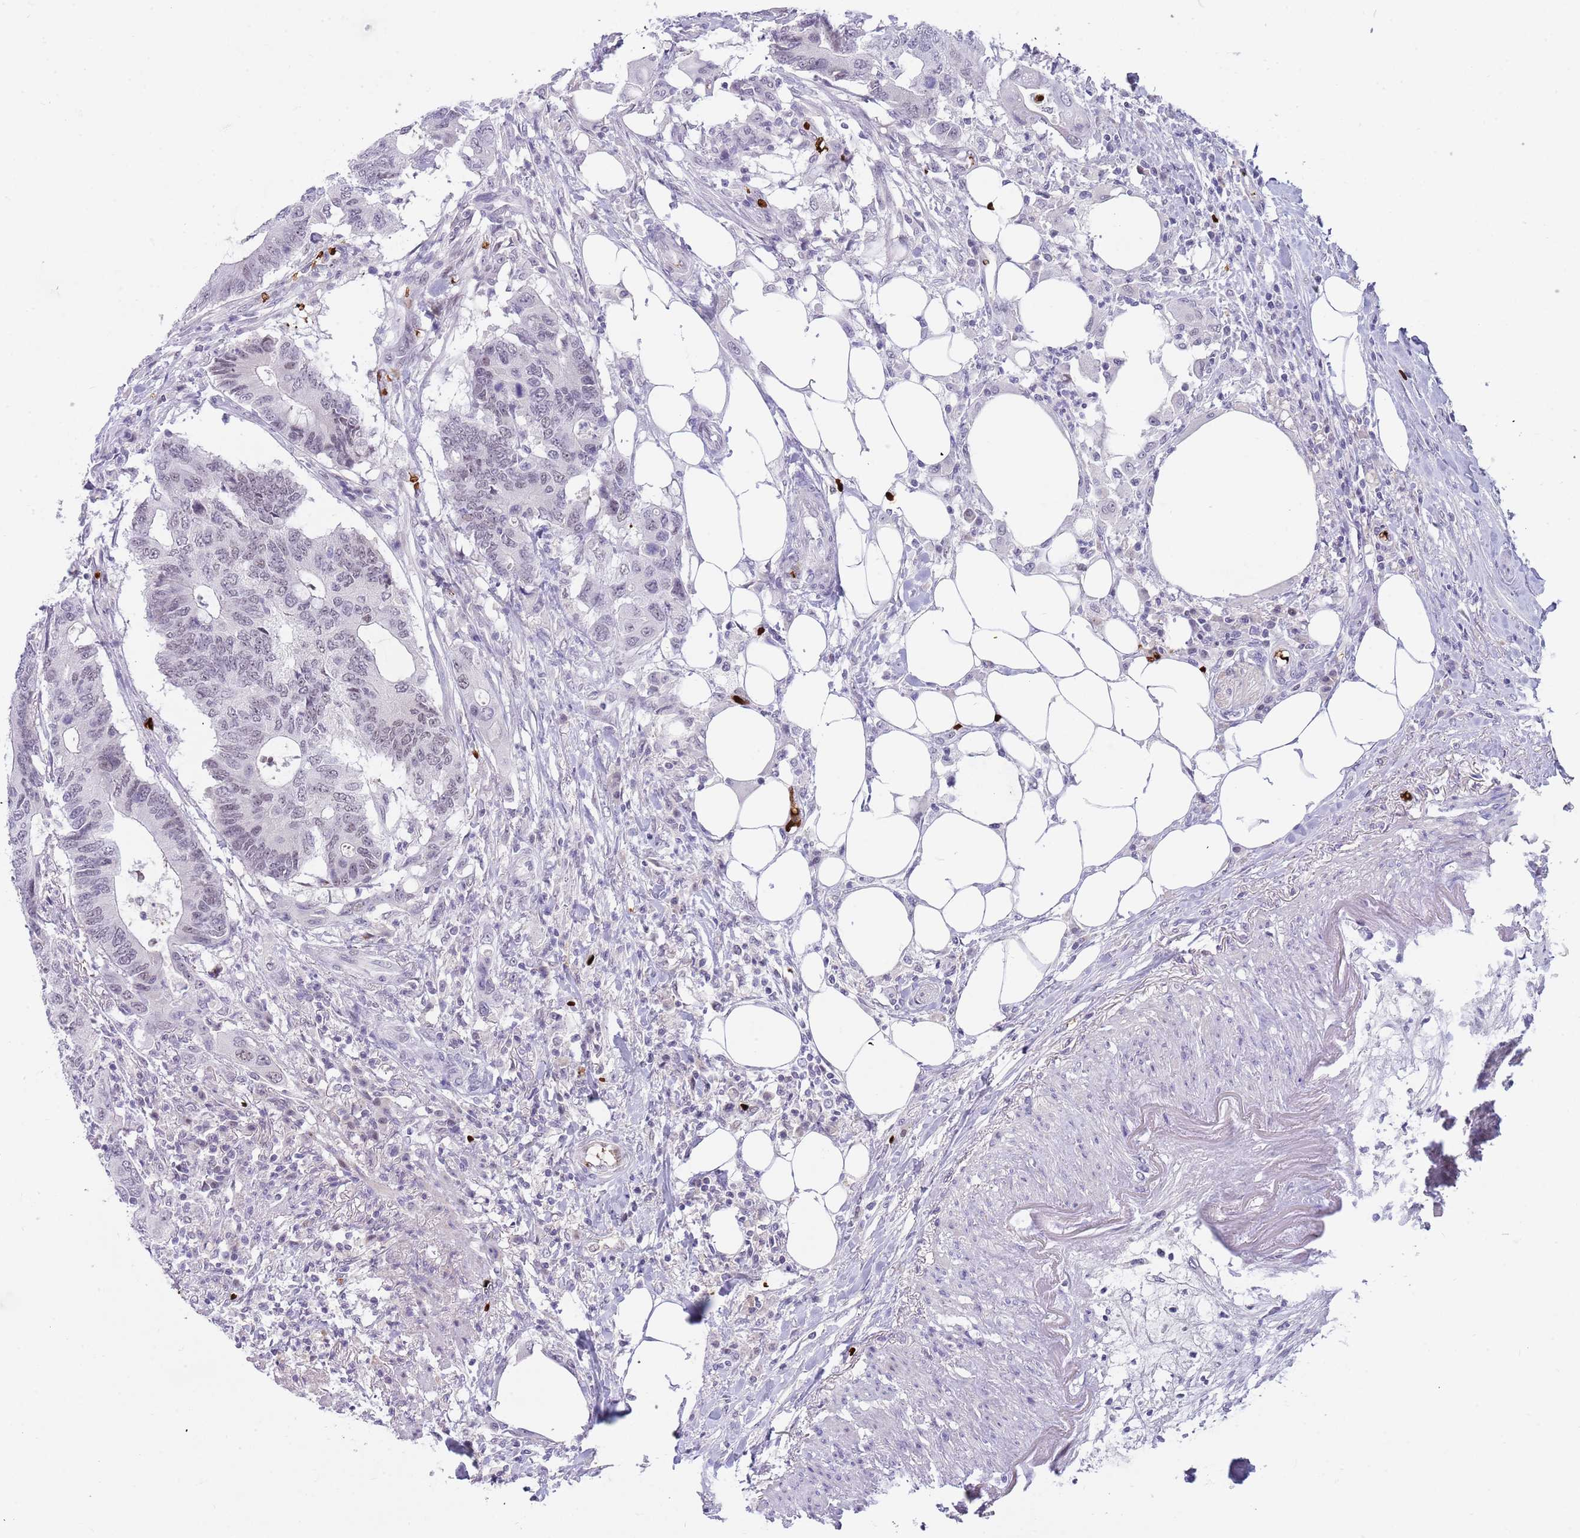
{"staining": {"intensity": "weak", "quantity": "25%-75%", "location": "nuclear"}, "tissue": "colorectal cancer", "cell_type": "Tumor cells", "image_type": "cancer", "snomed": [{"axis": "morphology", "description": "Adenocarcinoma, NOS"}, {"axis": "topography", "description": "Colon"}], "caption": "Colorectal adenocarcinoma stained for a protein exhibits weak nuclear positivity in tumor cells. (Brightfield microscopy of DAB IHC at high magnification).", "gene": "LYPD6B", "patient": {"sex": "male", "age": 71}}